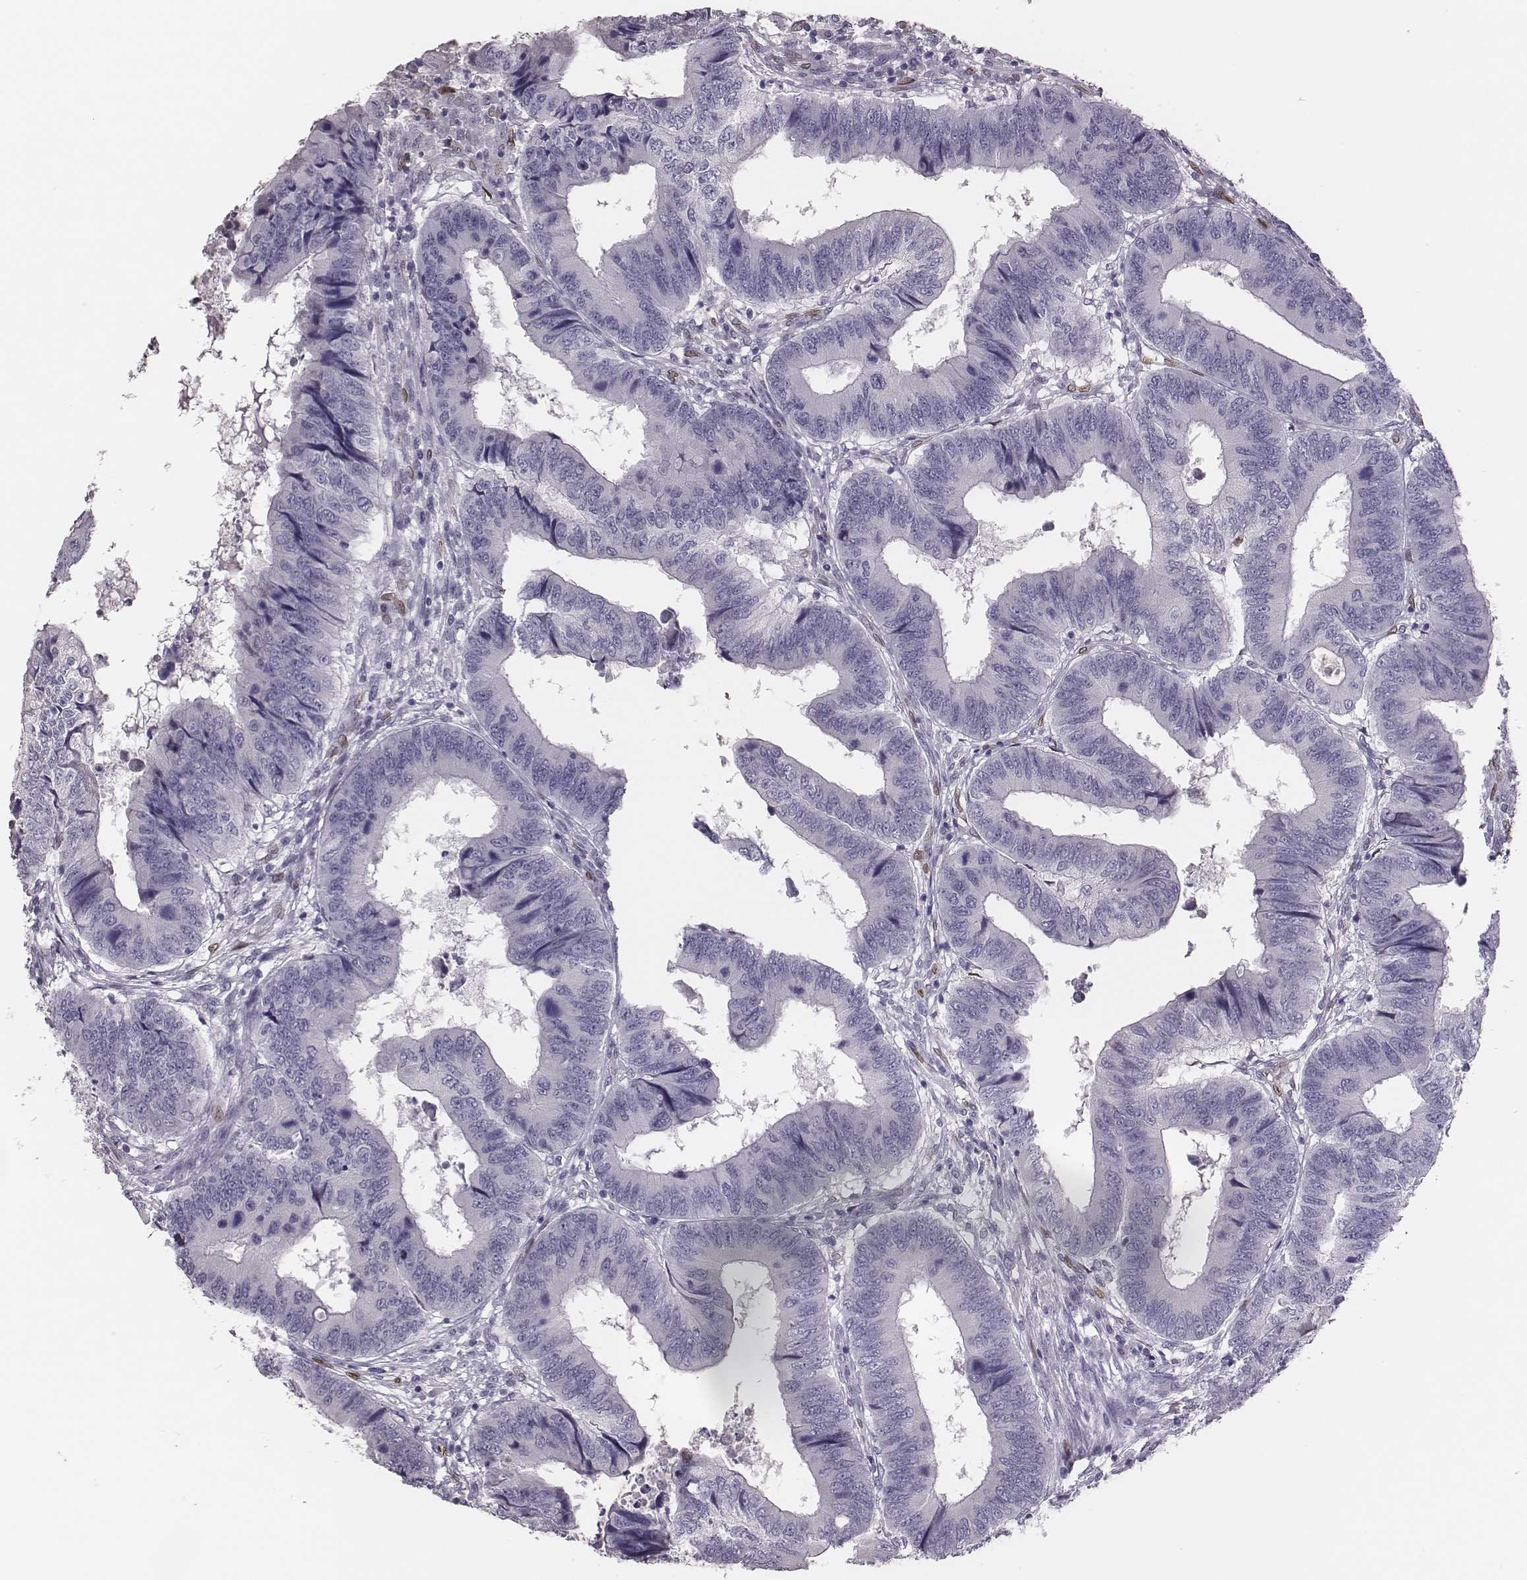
{"staining": {"intensity": "negative", "quantity": "none", "location": "none"}, "tissue": "colorectal cancer", "cell_type": "Tumor cells", "image_type": "cancer", "snomed": [{"axis": "morphology", "description": "Adenocarcinoma, NOS"}, {"axis": "topography", "description": "Colon"}], "caption": "The immunohistochemistry micrograph has no significant staining in tumor cells of colorectal adenocarcinoma tissue.", "gene": "ADGRF4", "patient": {"sex": "male", "age": 53}}